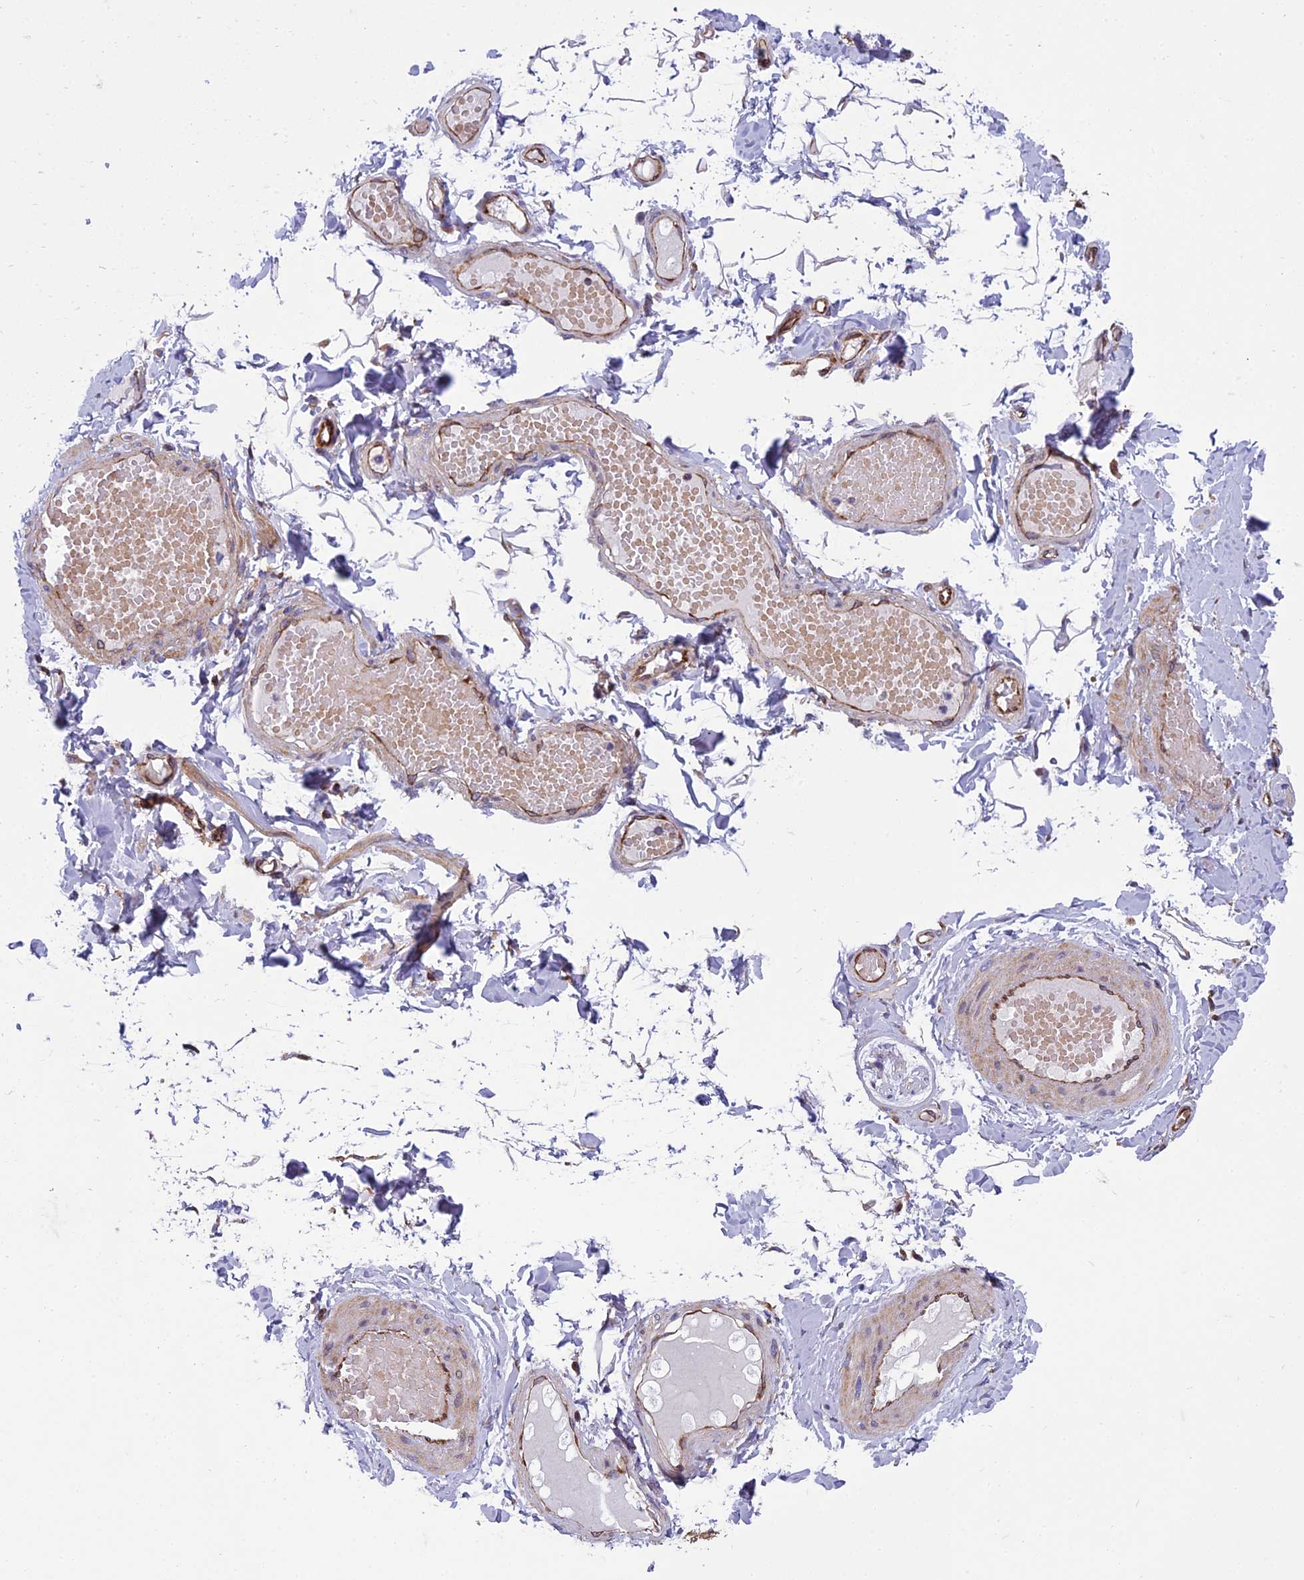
{"staining": {"intensity": "negative", "quantity": "none", "location": "none"}, "tissue": "adipose tissue", "cell_type": "Adipocytes", "image_type": "normal", "snomed": [{"axis": "morphology", "description": "Normal tissue, NOS"}, {"axis": "topography", "description": "Adipose tissue"}, {"axis": "topography", "description": "Vascular tissue"}, {"axis": "topography", "description": "Peripheral nerve tissue"}], "caption": "Adipose tissue stained for a protein using immunohistochemistry displays no staining adipocytes.", "gene": "GIMAP1", "patient": {"sex": "male", "age": 25}}